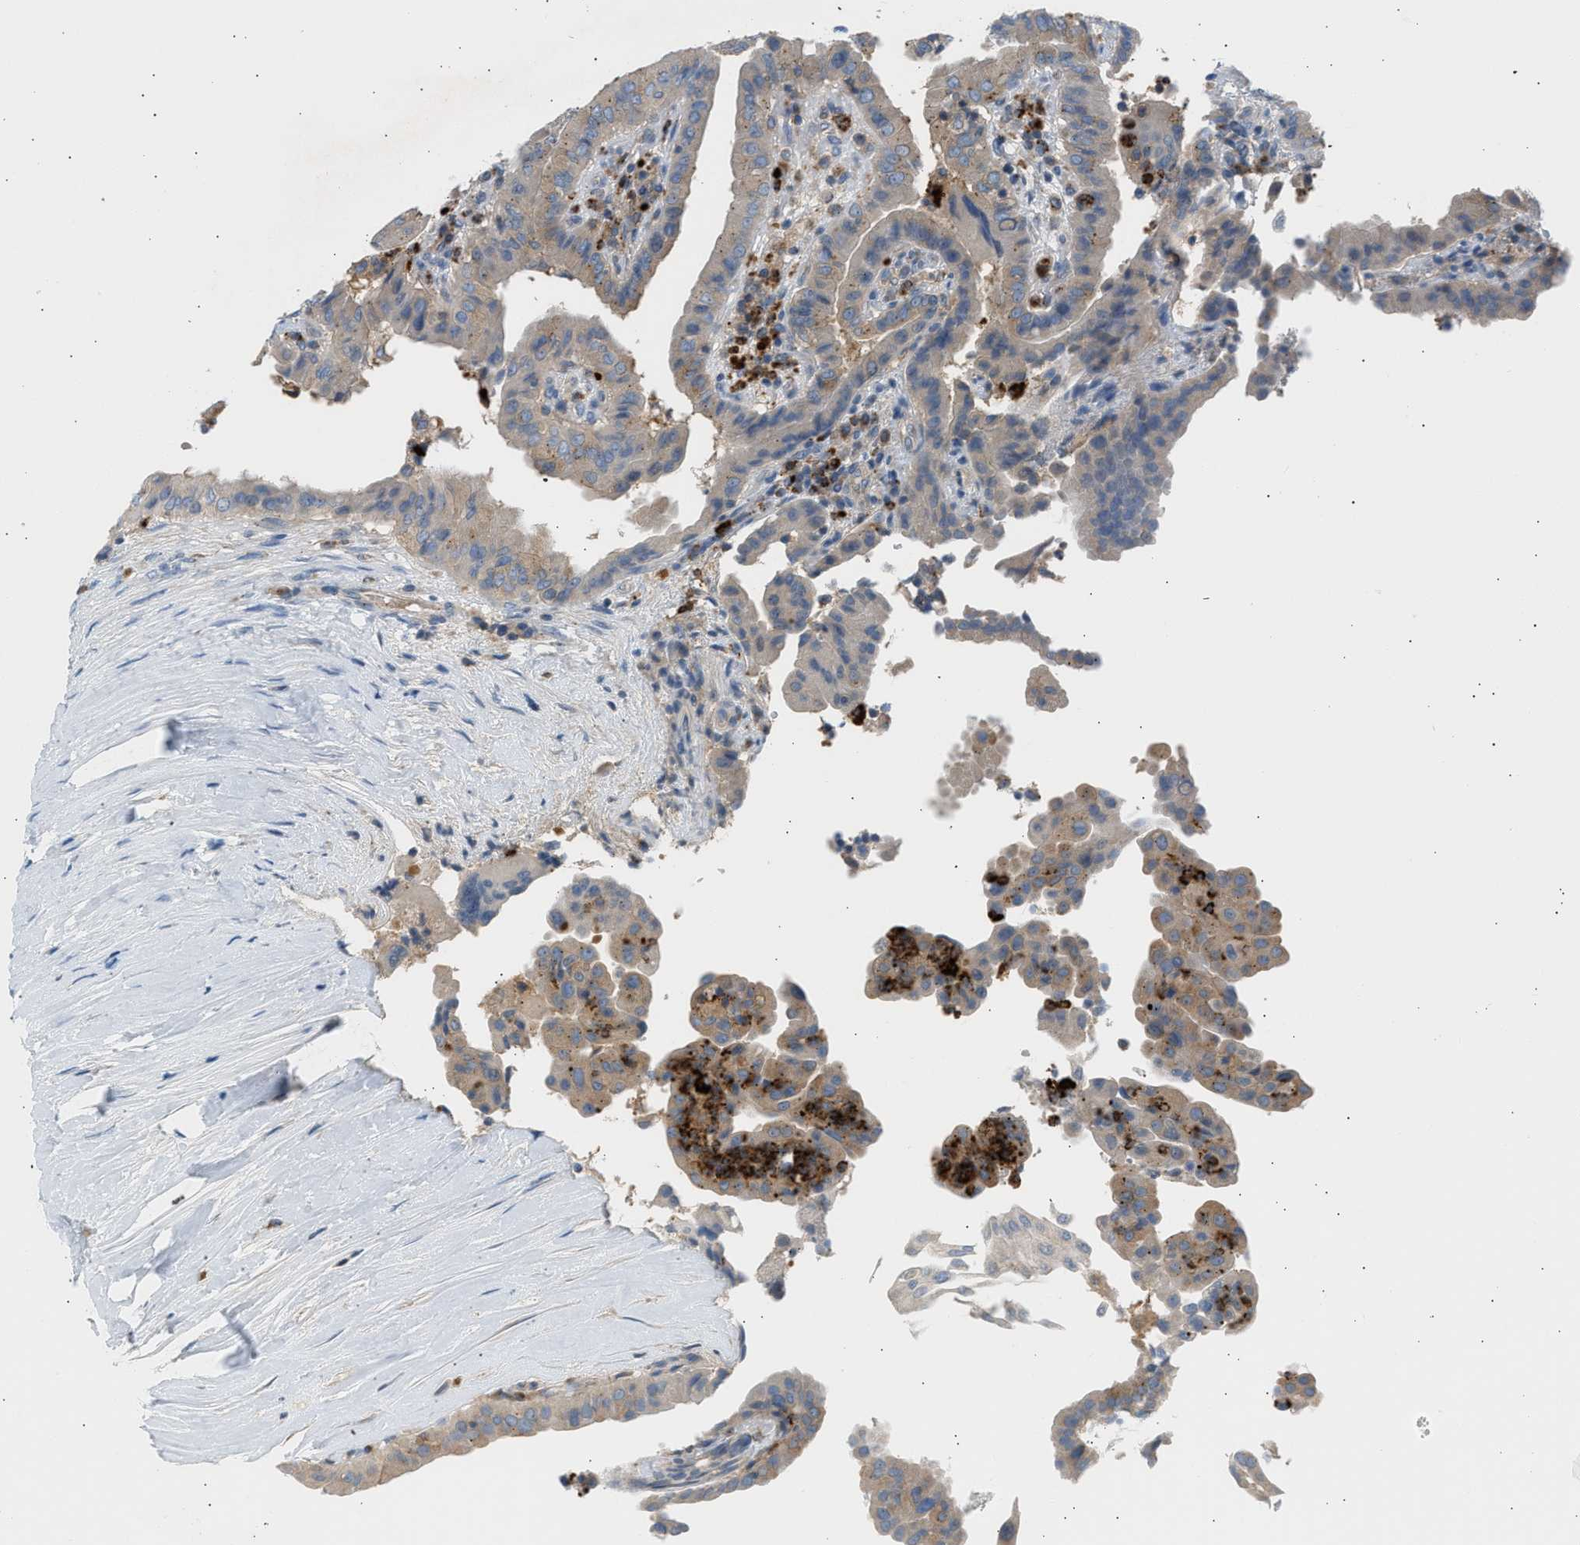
{"staining": {"intensity": "weak", "quantity": ">75%", "location": "cytoplasmic/membranous"}, "tissue": "thyroid cancer", "cell_type": "Tumor cells", "image_type": "cancer", "snomed": [{"axis": "morphology", "description": "Papillary adenocarcinoma, NOS"}, {"axis": "topography", "description": "Thyroid gland"}], "caption": "There is low levels of weak cytoplasmic/membranous positivity in tumor cells of papillary adenocarcinoma (thyroid), as demonstrated by immunohistochemical staining (brown color).", "gene": "TRIM50", "patient": {"sex": "male", "age": 33}}